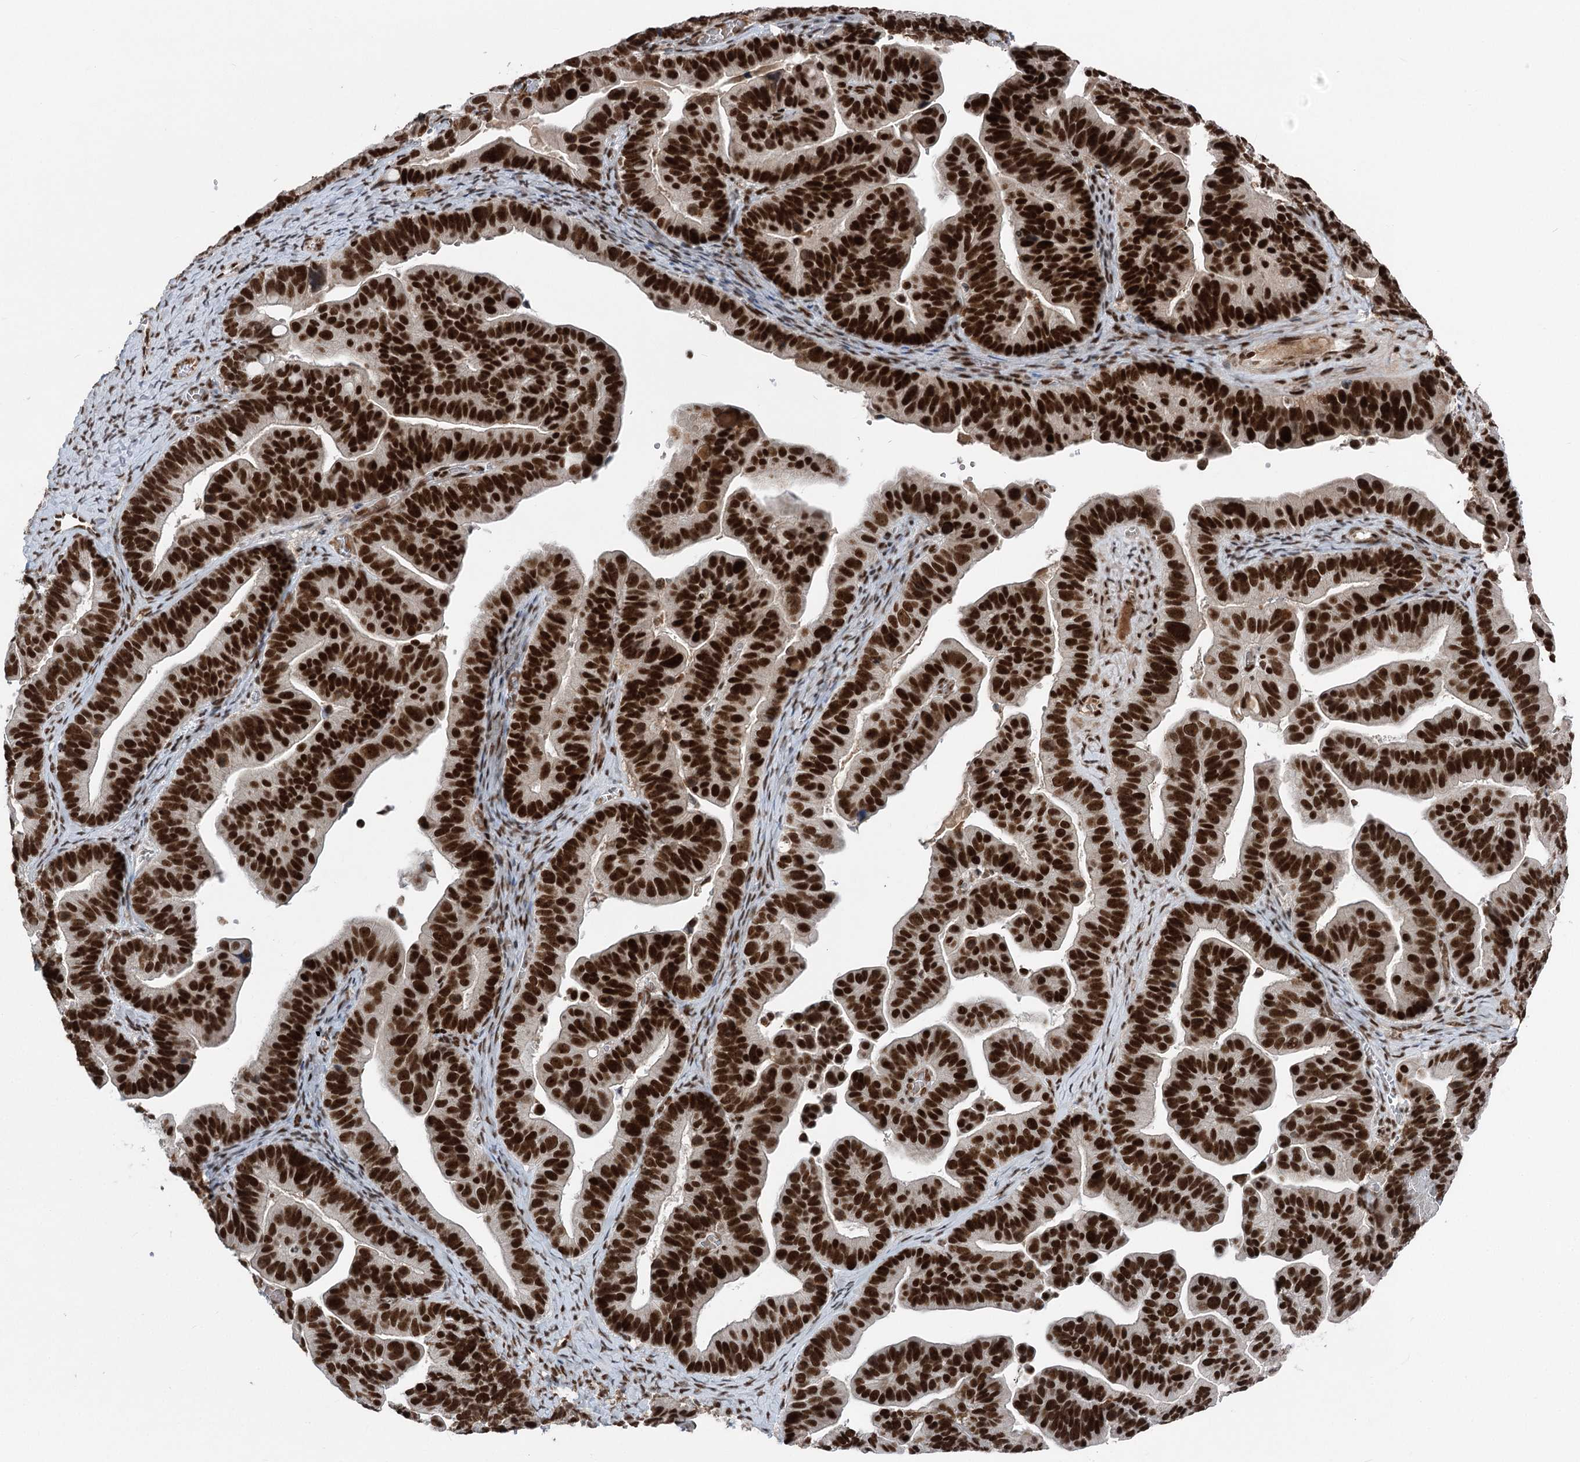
{"staining": {"intensity": "strong", "quantity": ">75%", "location": "nuclear"}, "tissue": "ovarian cancer", "cell_type": "Tumor cells", "image_type": "cancer", "snomed": [{"axis": "morphology", "description": "Cystadenocarcinoma, serous, NOS"}, {"axis": "topography", "description": "Ovary"}], "caption": "Tumor cells reveal high levels of strong nuclear staining in about >75% of cells in human serous cystadenocarcinoma (ovarian). The staining was performed using DAB, with brown indicating positive protein expression. Nuclei are stained blue with hematoxylin.", "gene": "CGGBP1", "patient": {"sex": "female", "age": 56}}